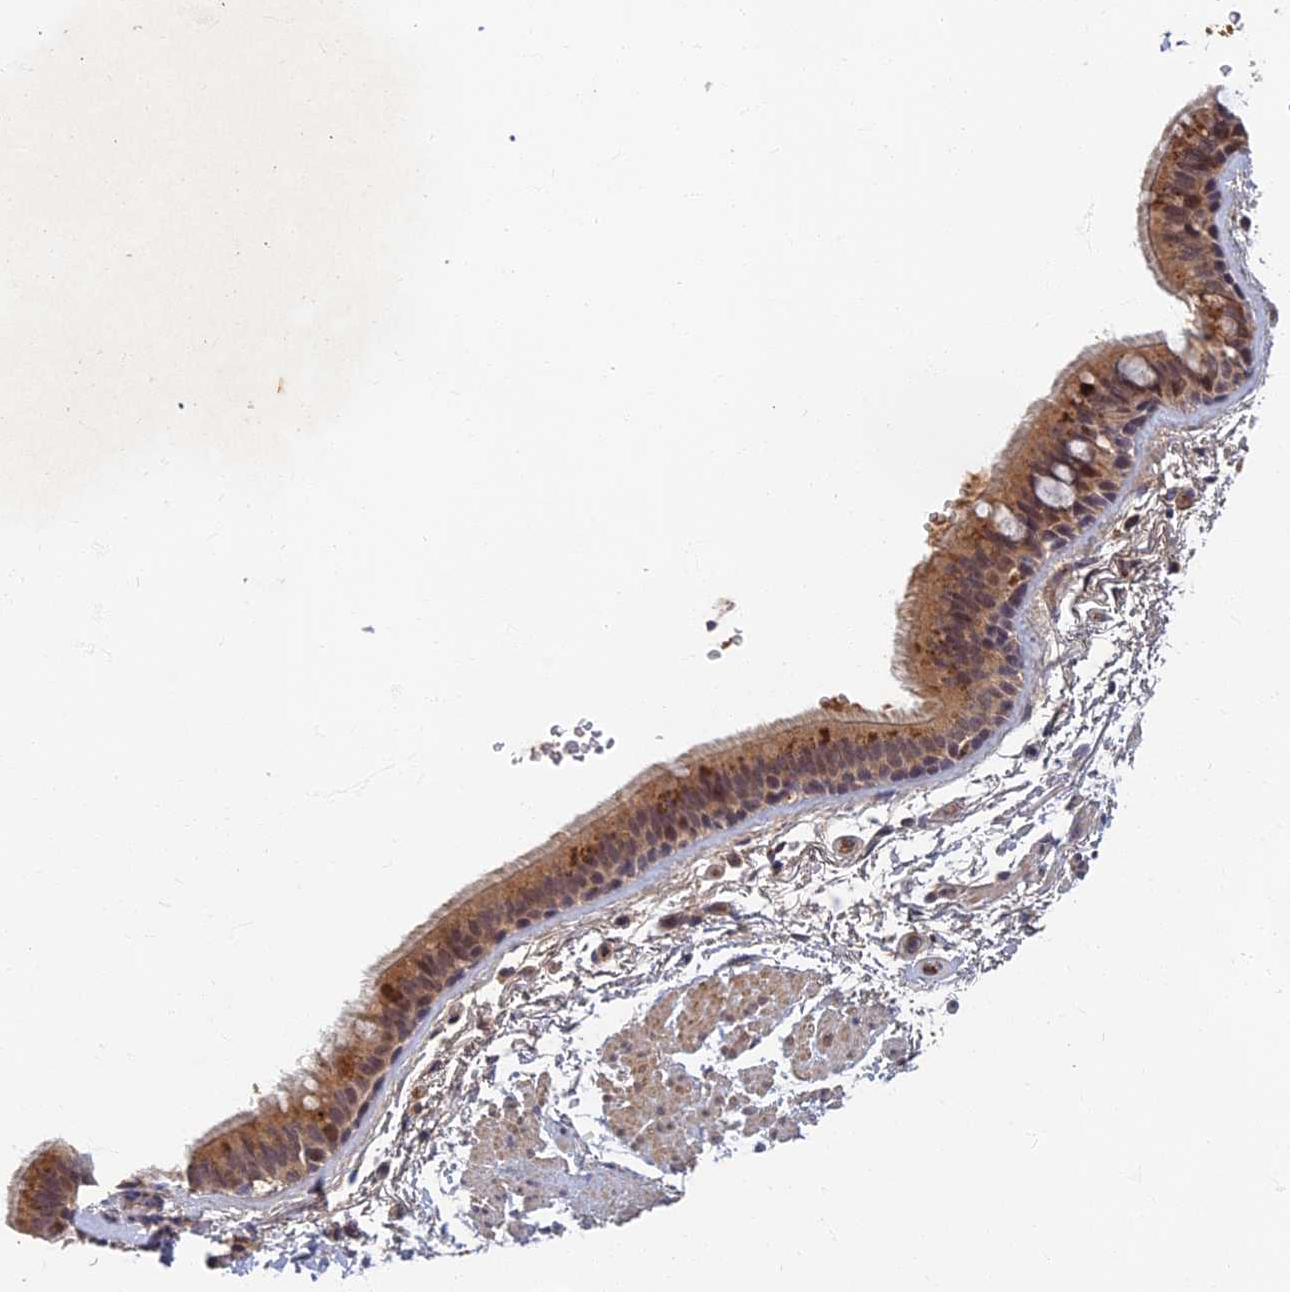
{"staining": {"intensity": "moderate", "quantity": ">75%", "location": "cytoplasmic/membranous"}, "tissue": "bronchus", "cell_type": "Respiratory epithelial cells", "image_type": "normal", "snomed": [{"axis": "morphology", "description": "Normal tissue, NOS"}, {"axis": "topography", "description": "Lymph node"}, {"axis": "topography", "description": "Bronchus"}], "caption": "A histopathology image of bronchus stained for a protein exhibits moderate cytoplasmic/membranous brown staining in respiratory epithelial cells.", "gene": "EARS2", "patient": {"sex": "female", "age": 70}}